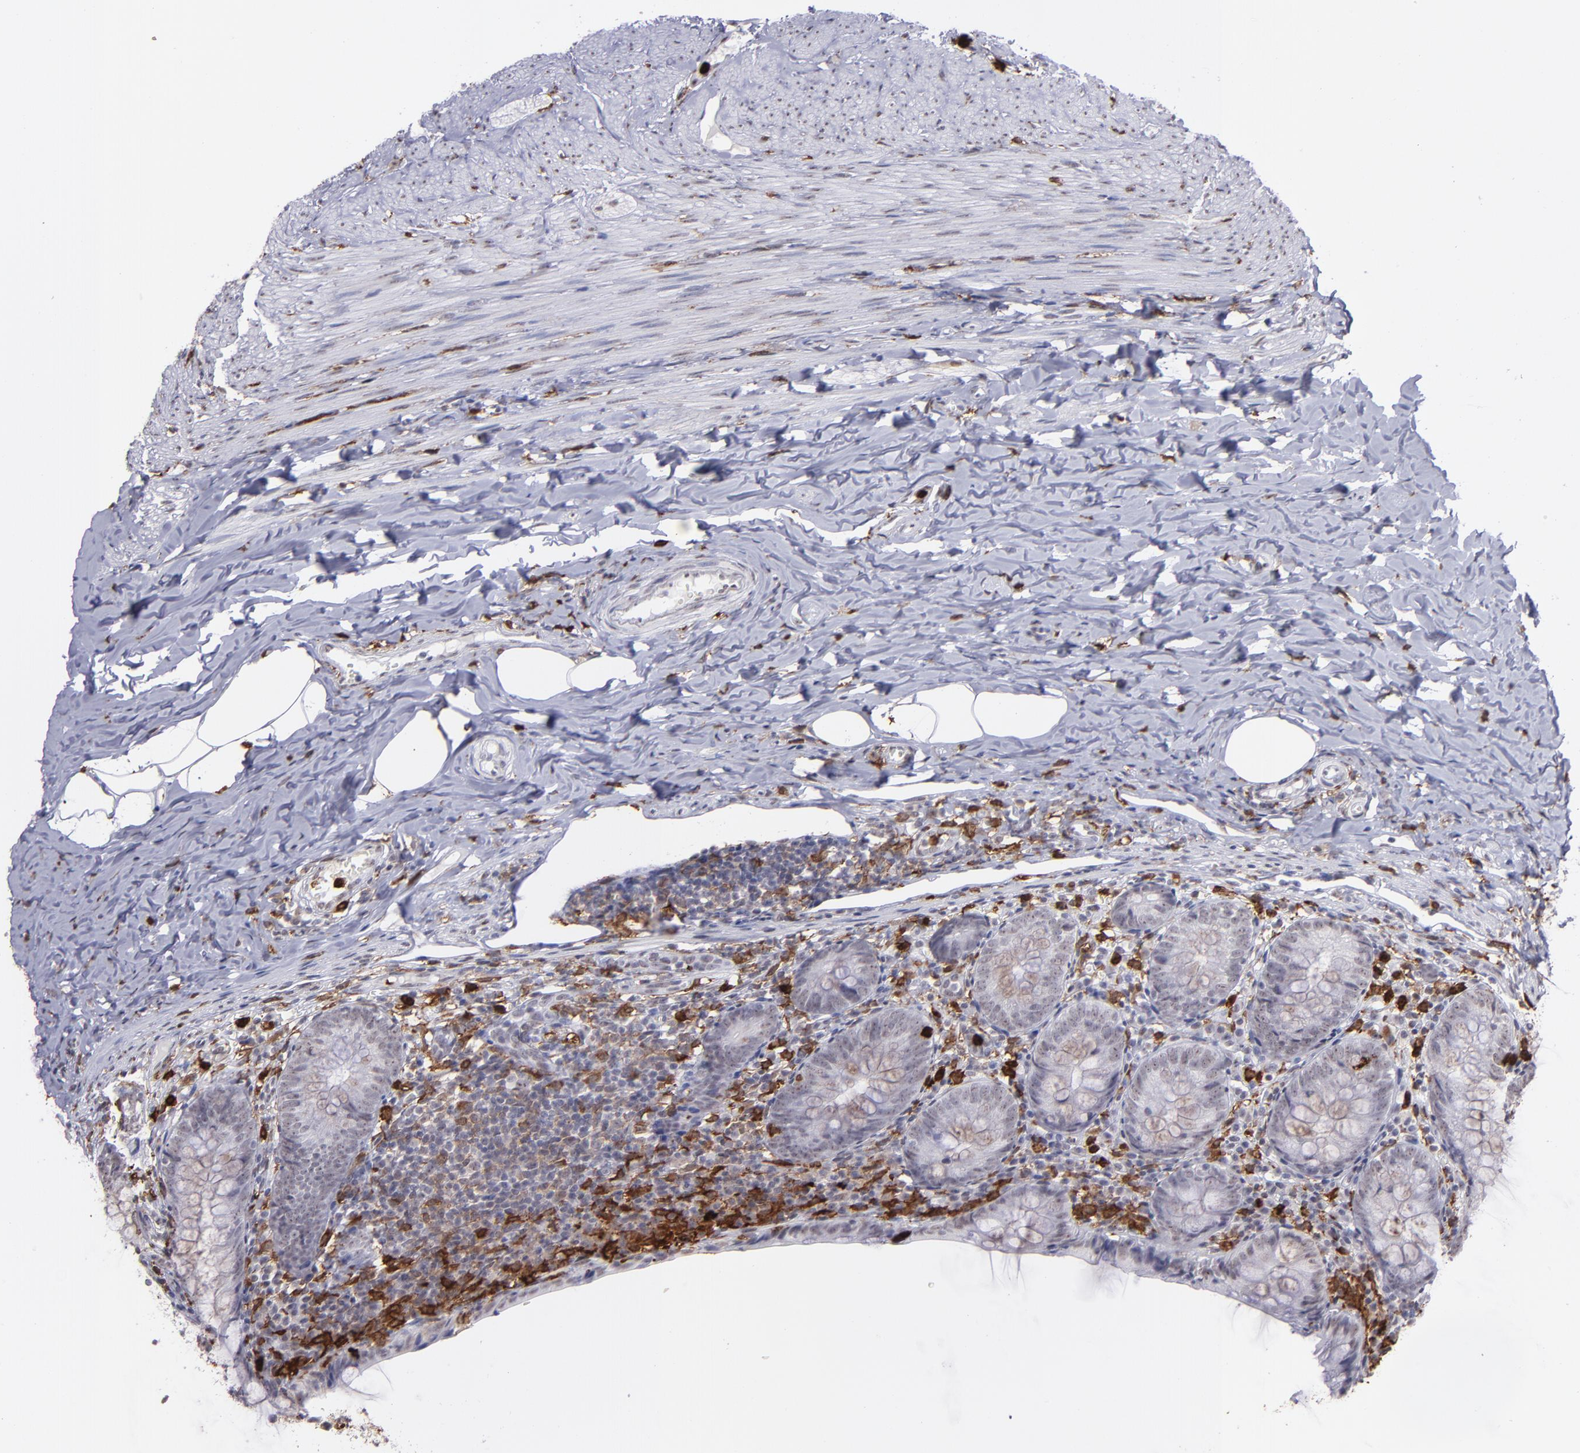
{"staining": {"intensity": "negative", "quantity": "none", "location": "none"}, "tissue": "appendix", "cell_type": "Glandular cells", "image_type": "normal", "snomed": [{"axis": "morphology", "description": "Normal tissue, NOS"}, {"axis": "topography", "description": "Appendix"}], "caption": "An immunohistochemistry histopathology image of unremarkable appendix is shown. There is no staining in glandular cells of appendix. (DAB (3,3'-diaminobenzidine) immunohistochemistry visualized using brightfield microscopy, high magnification).", "gene": "NCF2", "patient": {"sex": "female", "age": 10}}